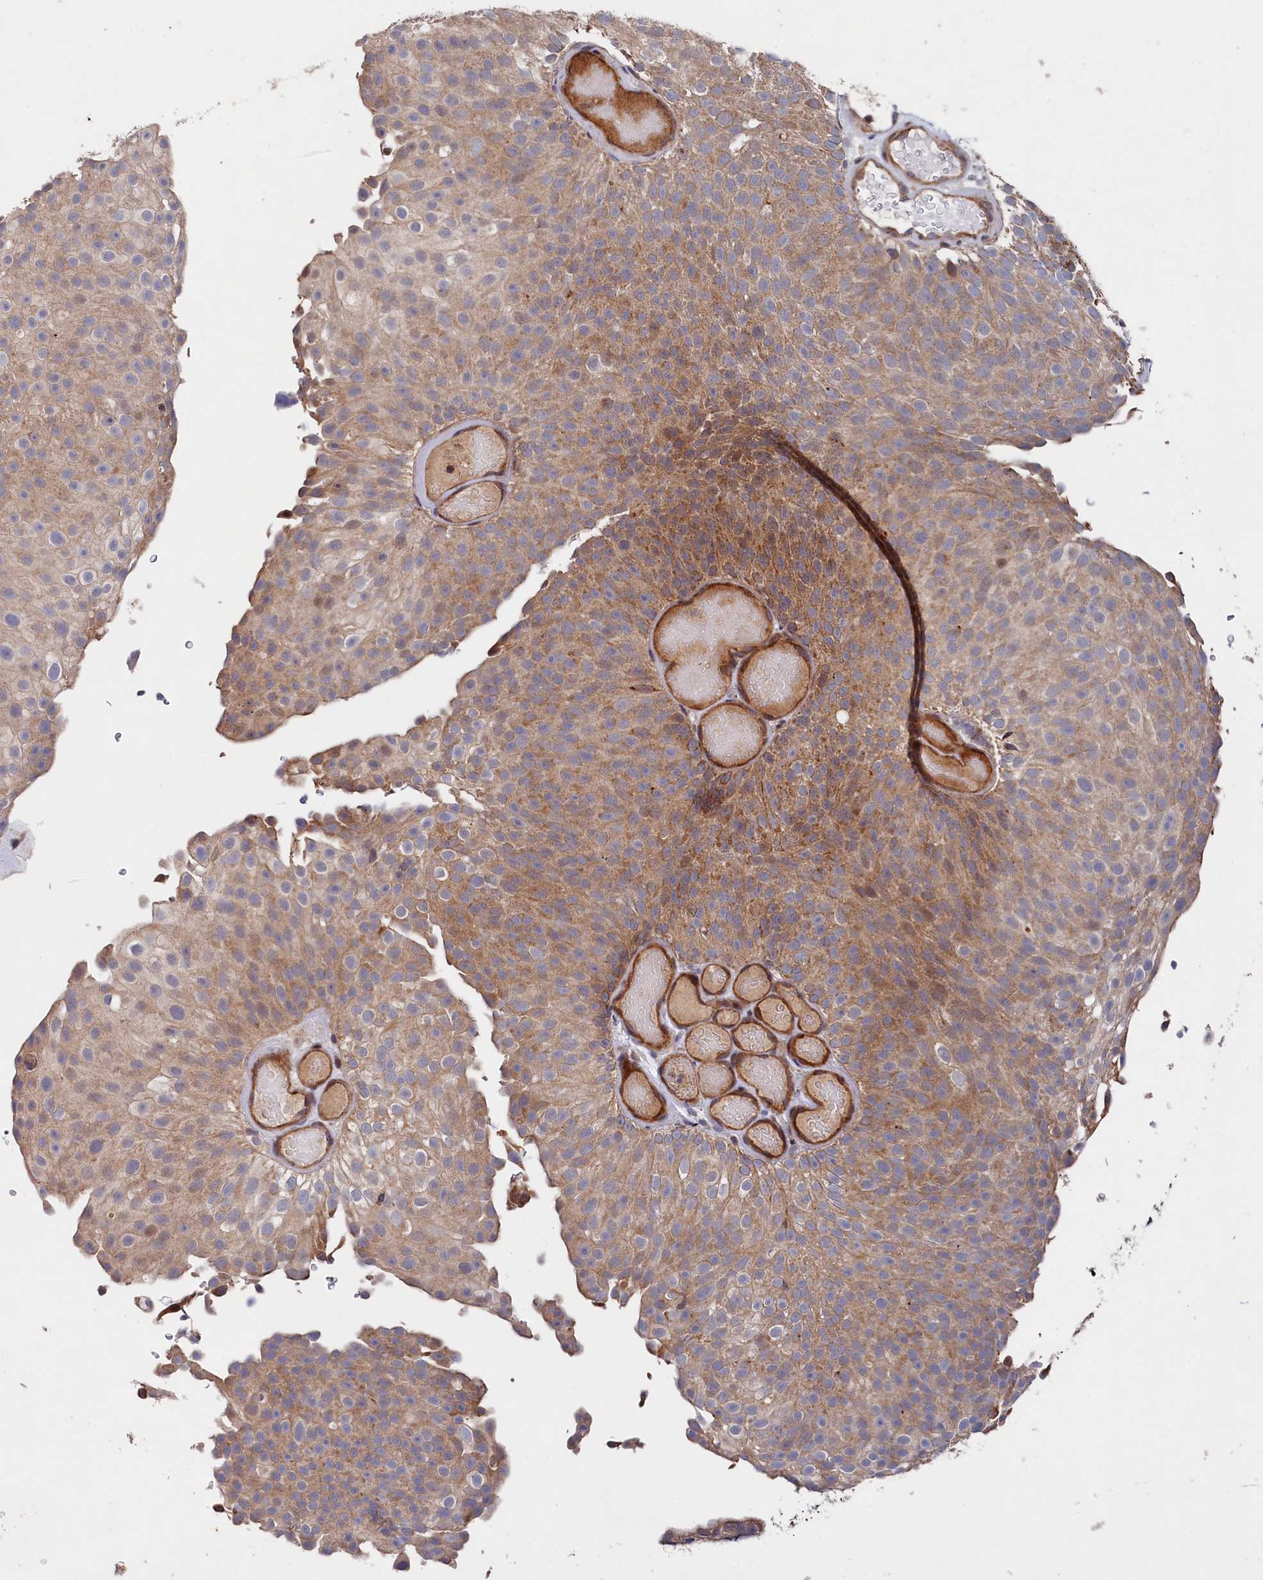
{"staining": {"intensity": "moderate", "quantity": ">75%", "location": "cytoplasmic/membranous"}, "tissue": "urothelial cancer", "cell_type": "Tumor cells", "image_type": "cancer", "snomed": [{"axis": "morphology", "description": "Urothelial carcinoma, Low grade"}, {"axis": "topography", "description": "Urinary bladder"}], "caption": "Immunohistochemistry (IHC) staining of urothelial cancer, which reveals medium levels of moderate cytoplasmic/membranous positivity in approximately >75% of tumor cells indicating moderate cytoplasmic/membranous protein positivity. The staining was performed using DAB (brown) for protein detection and nuclei were counterstained in hematoxylin (blue).", "gene": "SUPV3L1", "patient": {"sex": "male", "age": 78}}